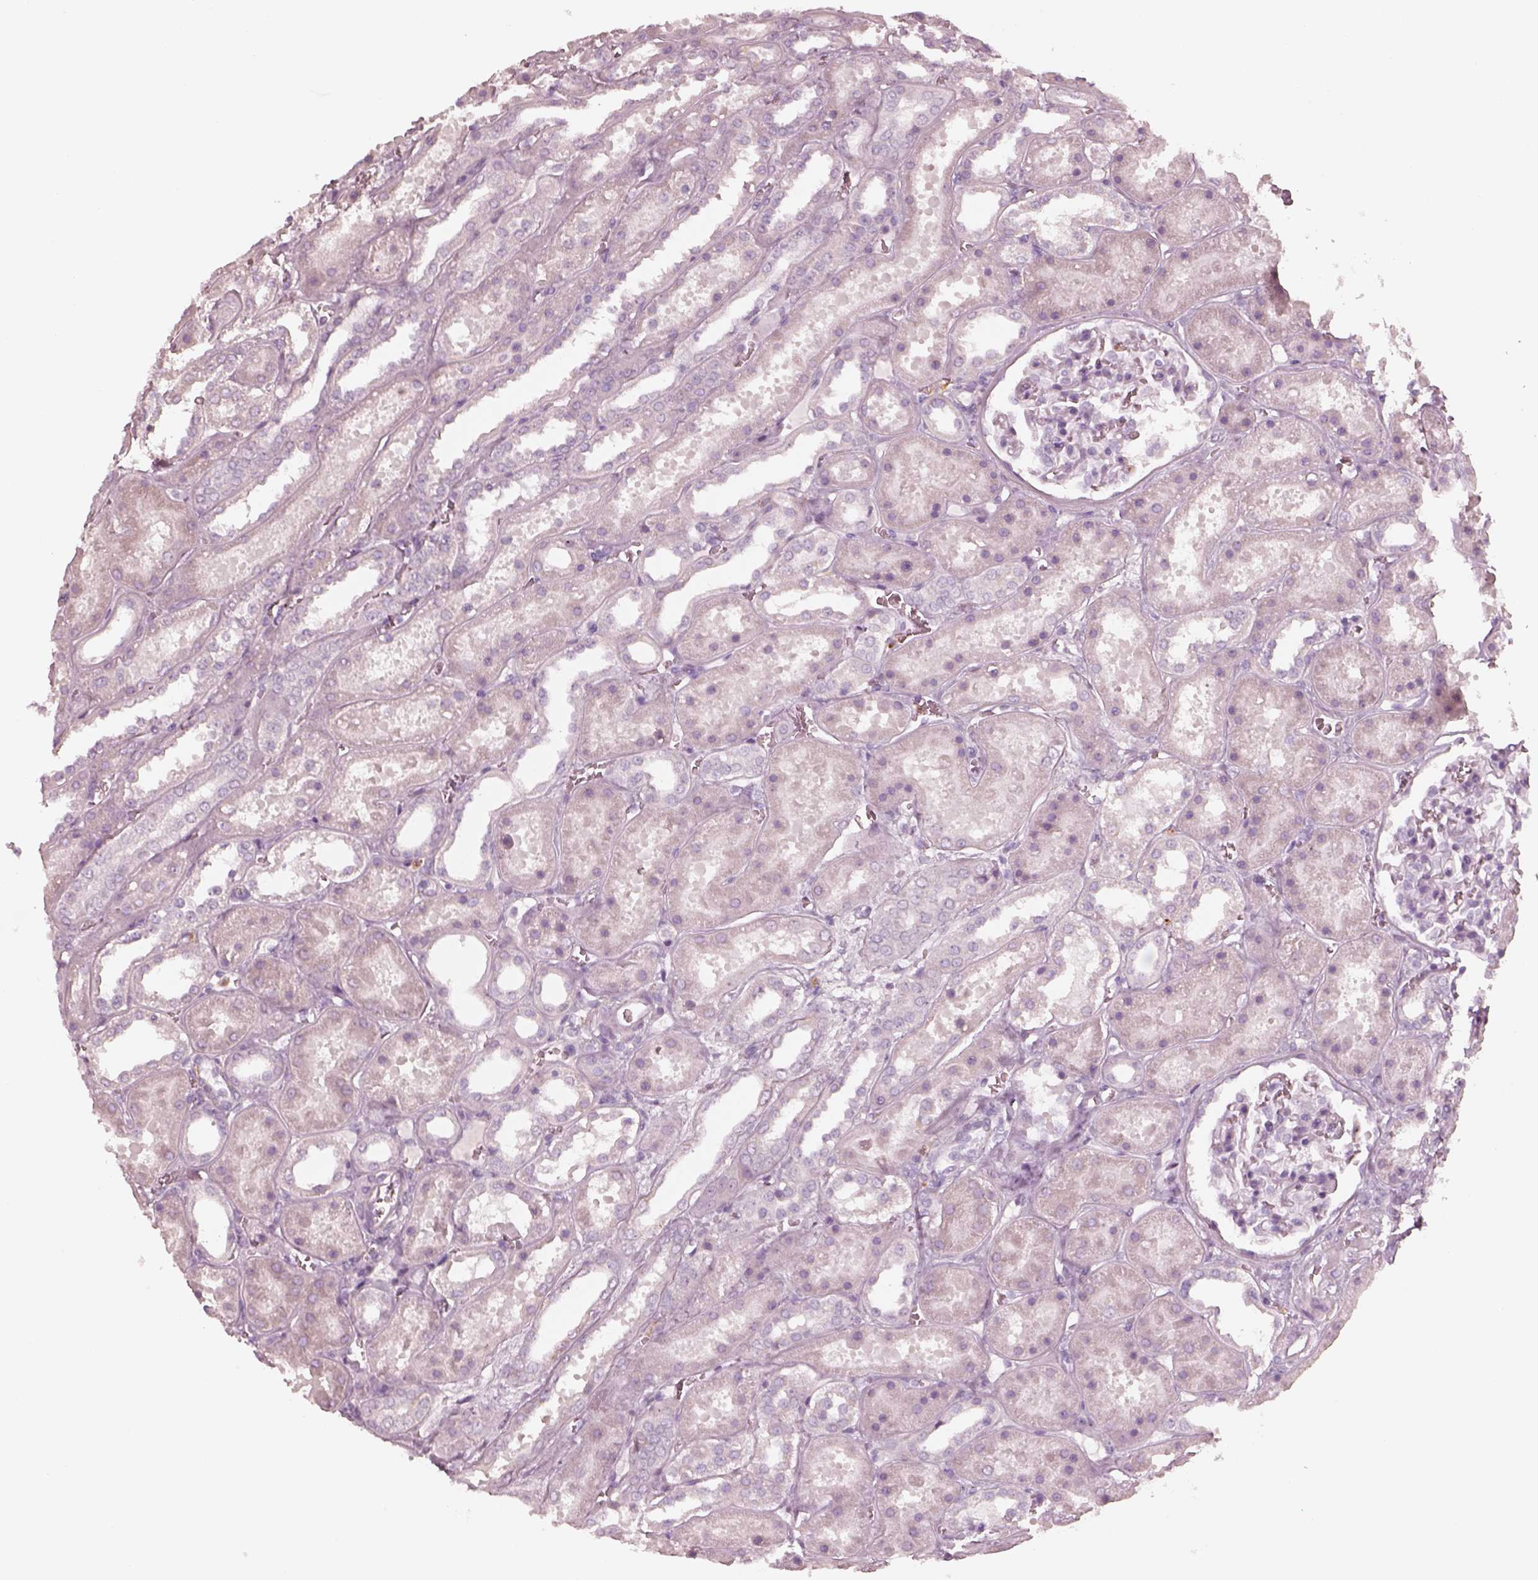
{"staining": {"intensity": "negative", "quantity": "none", "location": "none"}, "tissue": "kidney", "cell_type": "Cells in glomeruli", "image_type": "normal", "snomed": [{"axis": "morphology", "description": "Normal tissue, NOS"}, {"axis": "topography", "description": "Kidney"}], "caption": "A high-resolution histopathology image shows IHC staining of normal kidney, which shows no significant staining in cells in glomeruli.", "gene": "GPRIN1", "patient": {"sex": "female", "age": 41}}